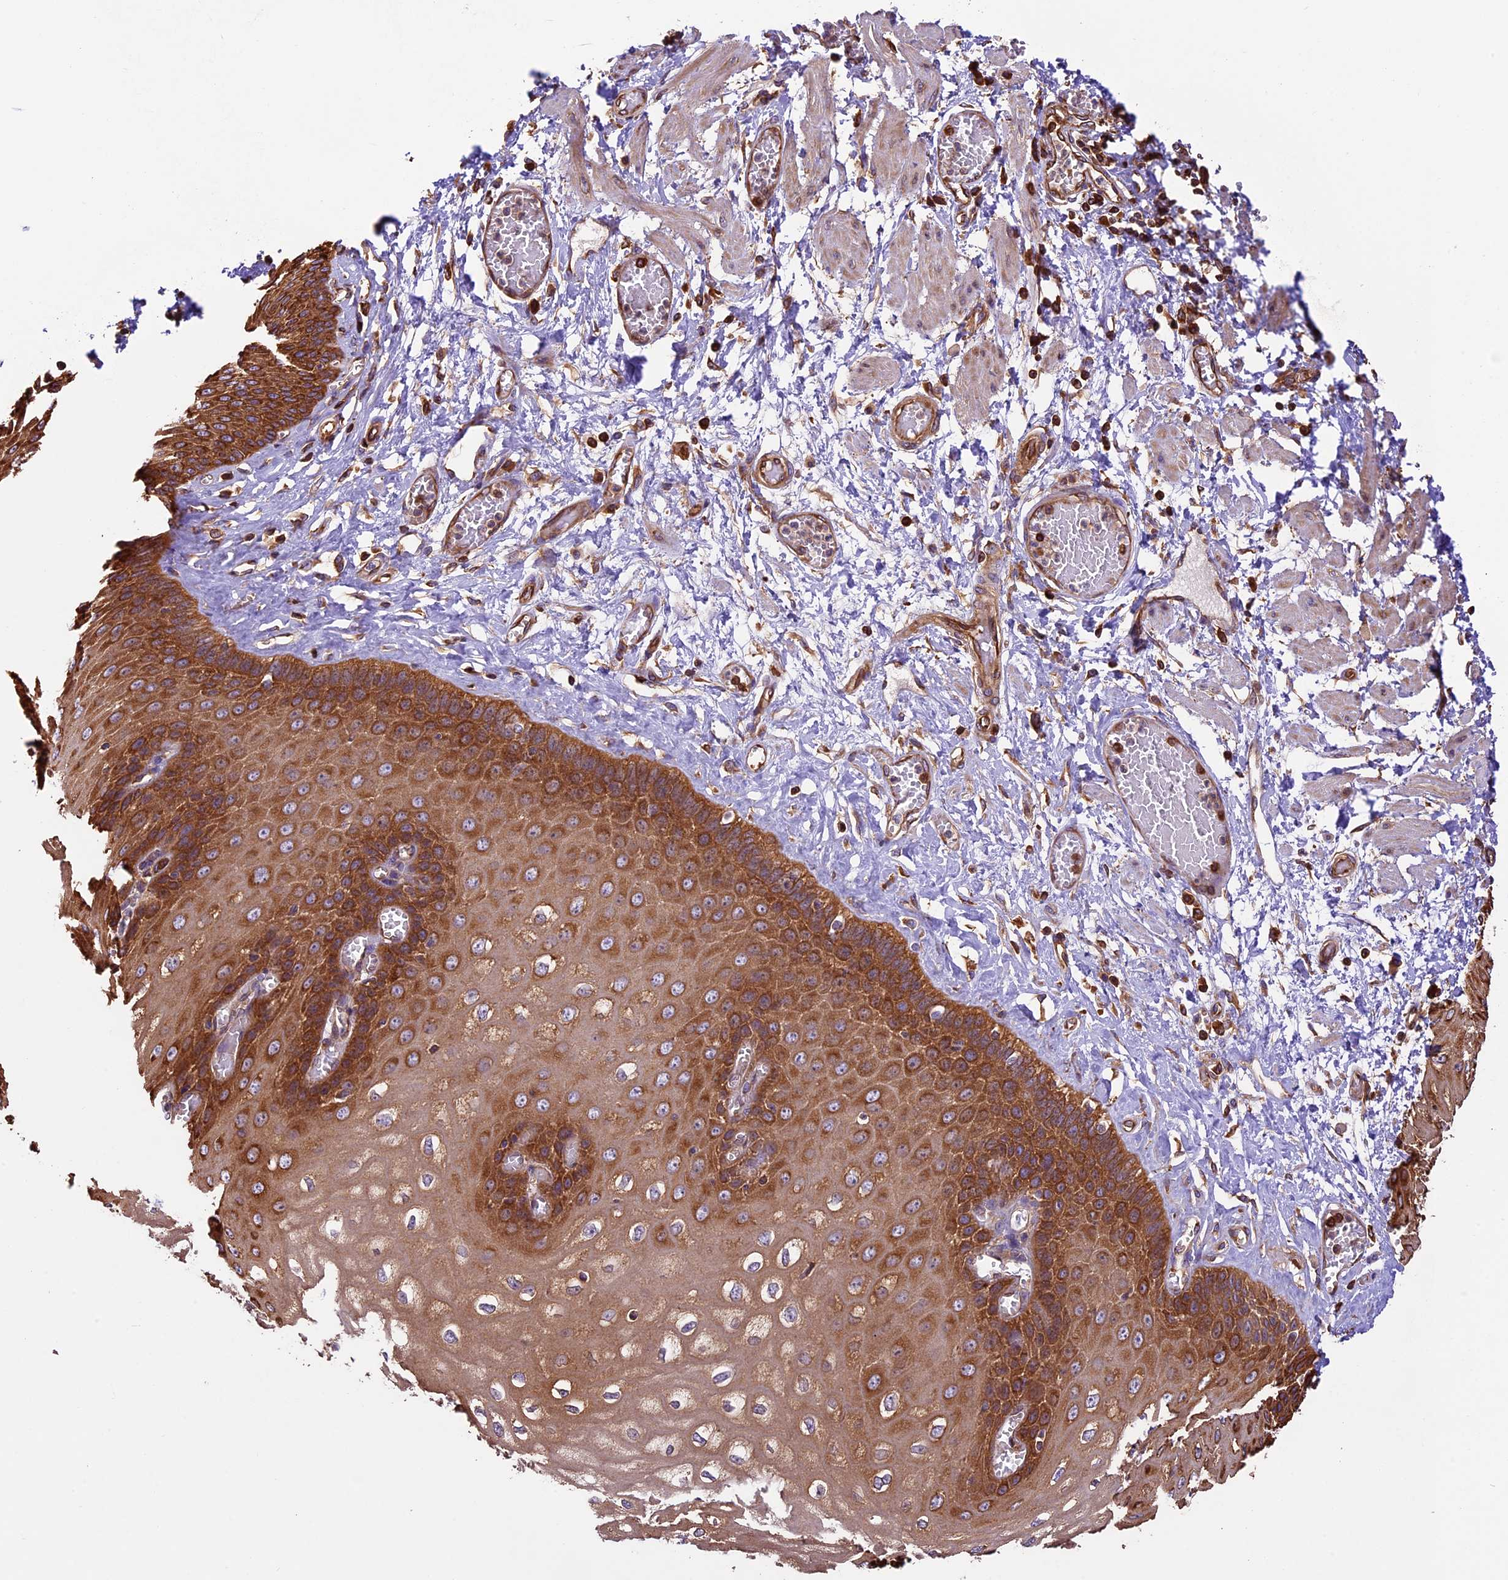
{"staining": {"intensity": "strong", "quantity": ">75%", "location": "cytoplasmic/membranous"}, "tissue": "esophagus", "cell_type": "Squamous epithelial cells", "image_type": "normal", "snomed": [{"axis": "morphology", "description": "Normal tissue, NOS"}, {"axis": "topography", "description": "Esophagus"}], "caption": "Protein staining demonstrates strong cytoplasmic/membranous positivity in approximately >75% of squamous epithelial cells in normal esophagus.", "gene": "KARS1", "patient": {"sex": "male", "age": 60}}